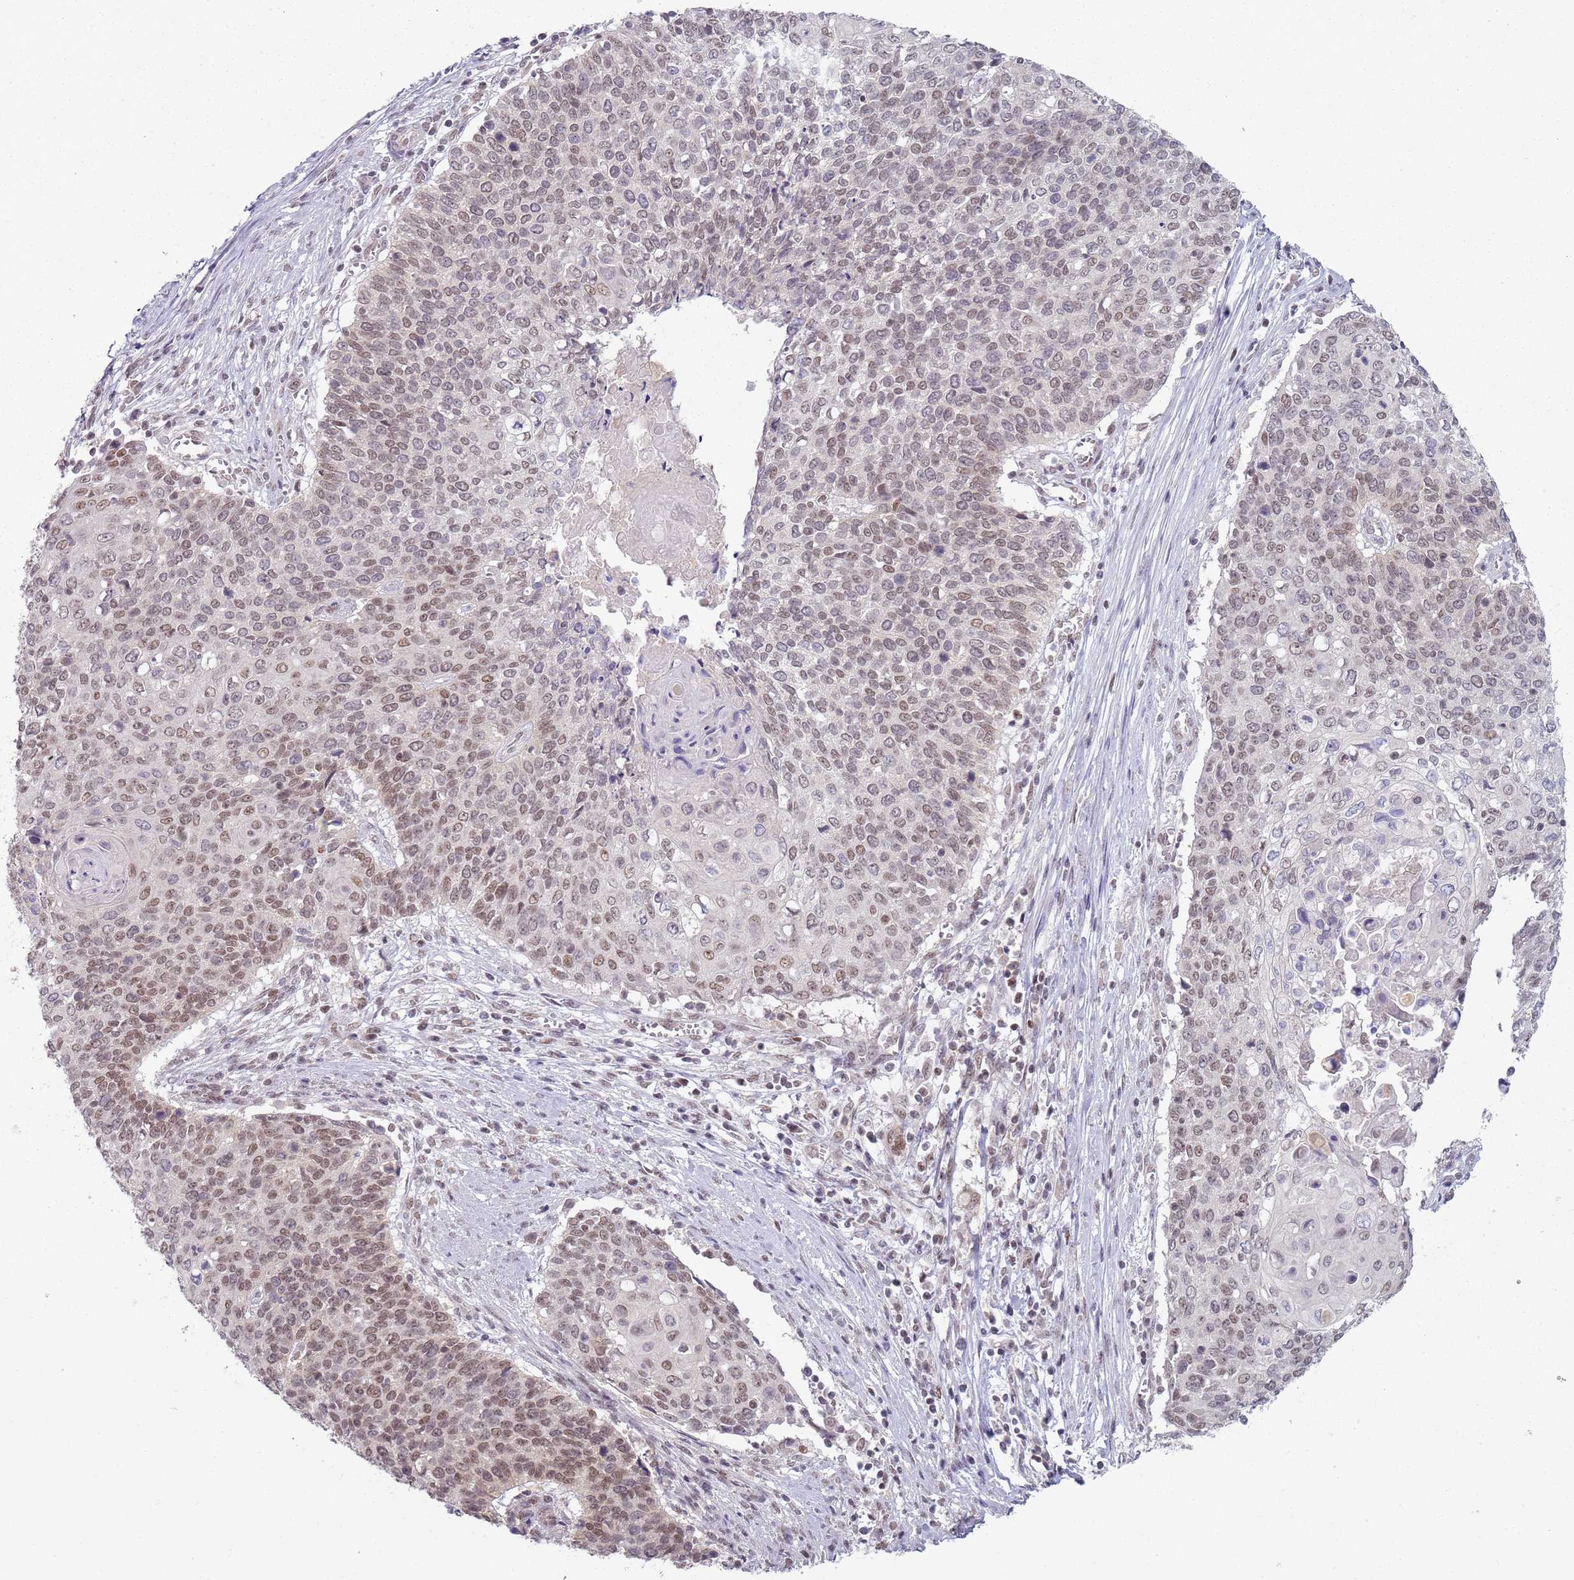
{"staining": {"intensity": "moderate", "quantity": ">75%", "location": "nuclear"}, "tissue": "cervical cancer", "cell_type": "Tumor cells", "image_type": "cancer", "snomed": [{"axis": "morphology", "description": "Squamous cell carcinoma, NOS"}, {"axis": "topography", "description": "Cervix"}], "caption": "Immunohistochemistry of human cervical squamous cell carcinoma demonstrates medium levels of moderate nuclear expression in approximately >75% of tumor cells. The protein of interest is shown in brown color, while the nuclei are stained blue.", "gene": "SMARCAL1", "patient": {"sex": "female", "age": 39}}